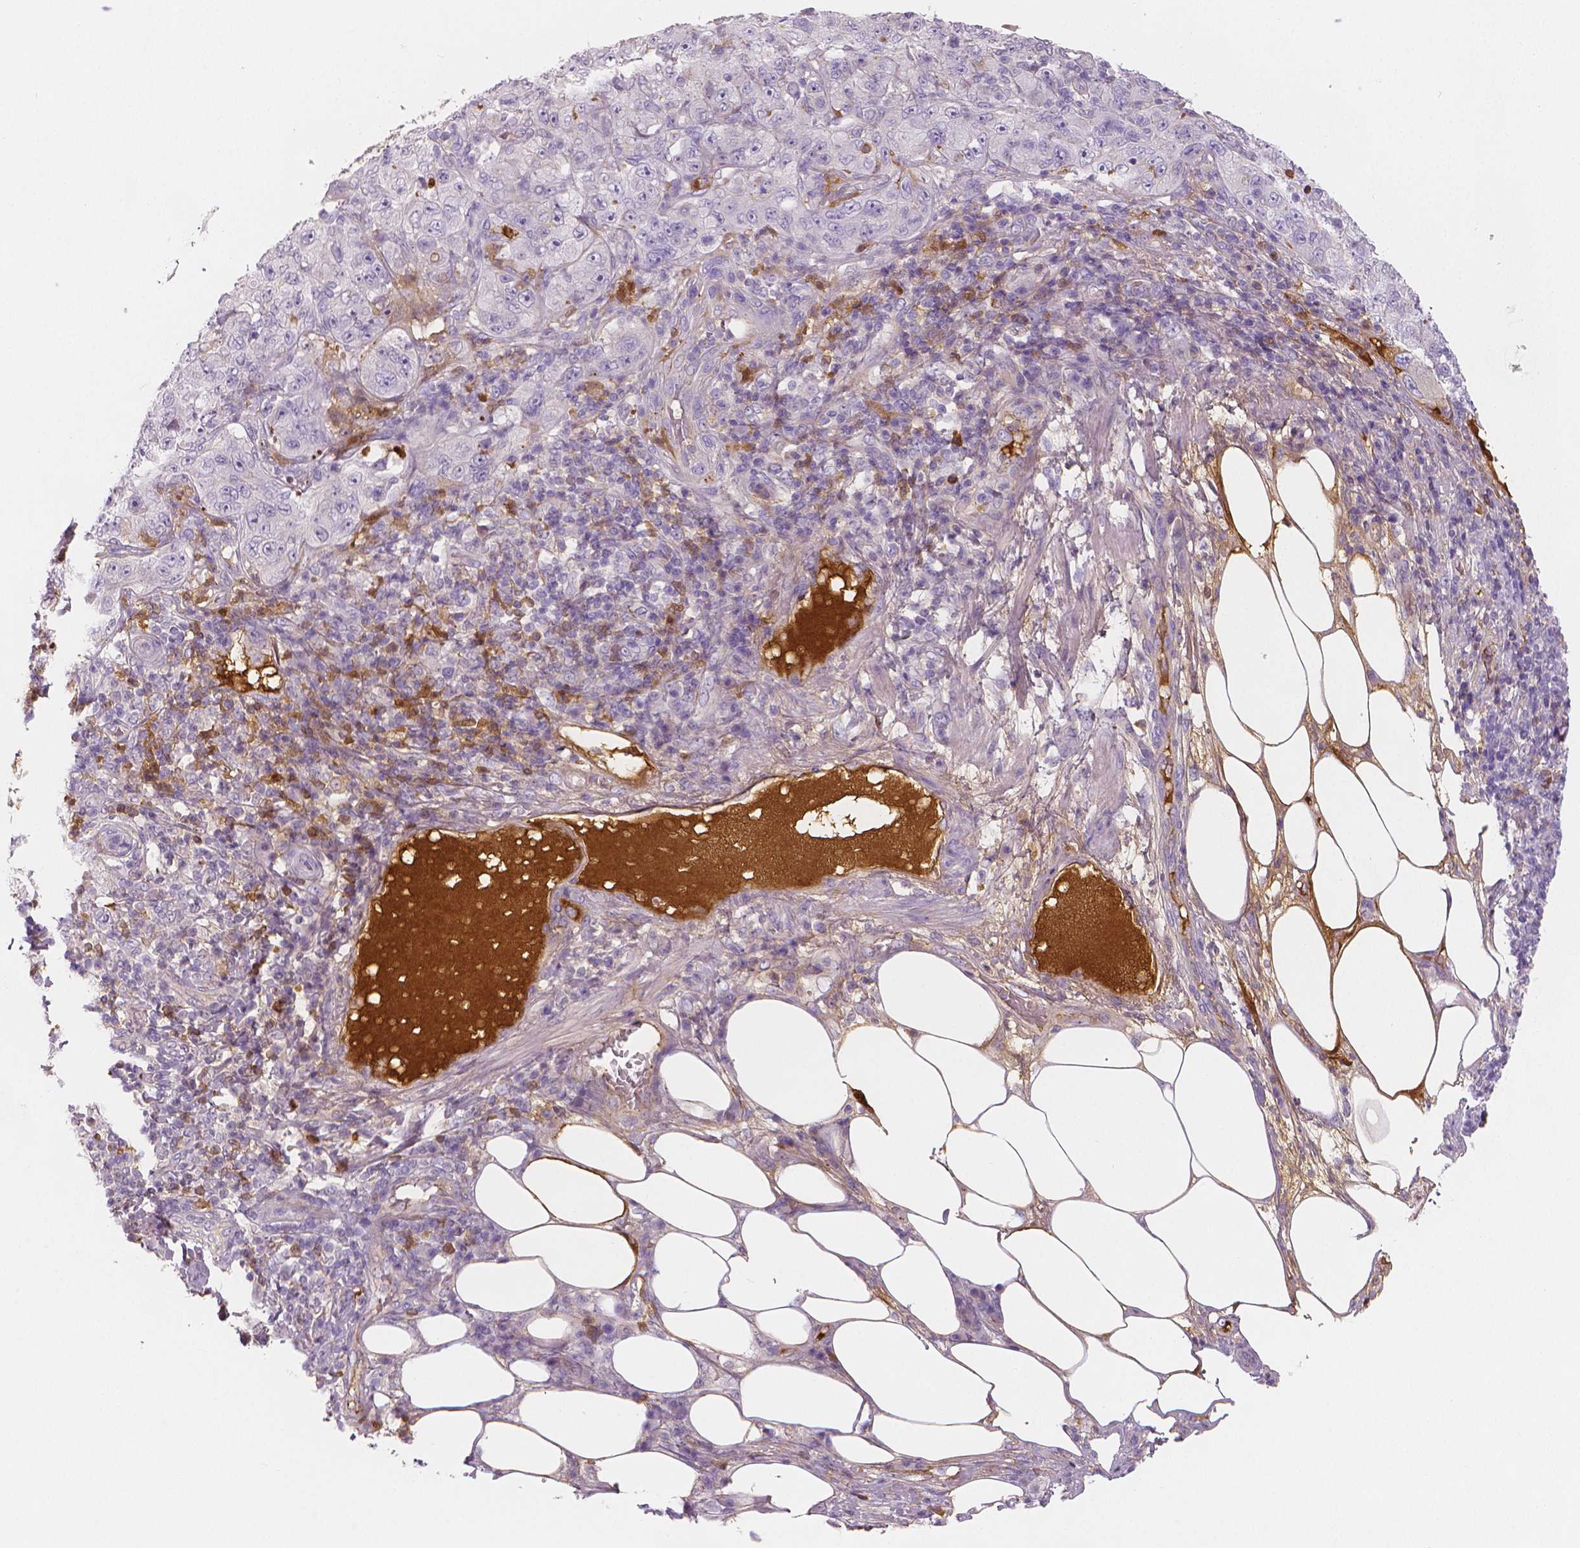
{"staining": {"intensity": "negative", "quantity": "none", "location": "none"}, "tissue": "pancreatic cancer", "cell_type": "Tumor cells", "image_type": "cancer", "snomed": [{"axis": "morphology", "description": "Adenocarcinoma, NOS"}, {"axis": "topography", "description": "Pancreas"}], "caption": "DAB immunohistochemical staining of human pancreatic adenocarcinoma shows no significant positivity in tumor cells. (DAB (3,3'-diaminobenzidine) immunohistochemistry with hematoxylin counter stain).", "gene": "APOA4", "patient": {"sex": "male", "age": 68}}